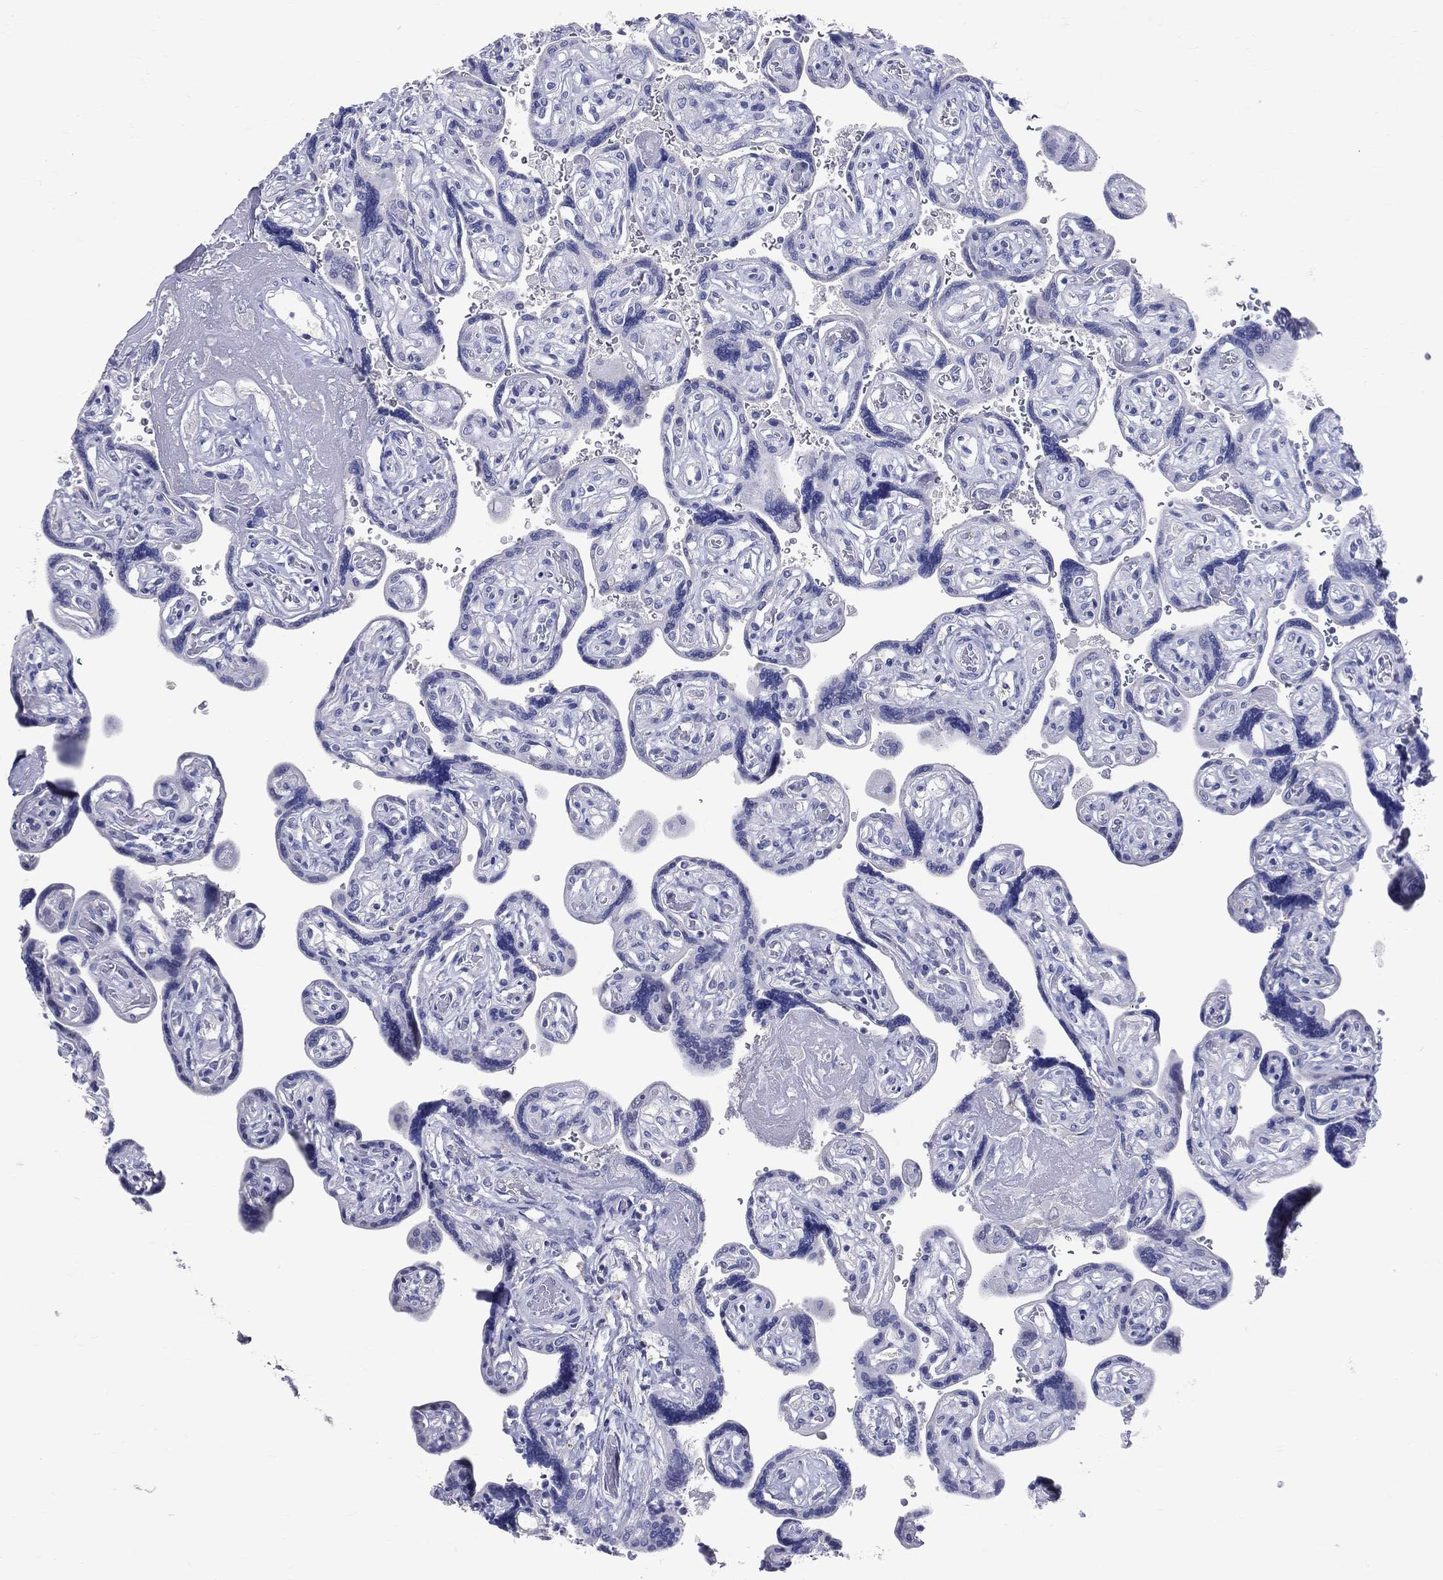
{"staining": {"intensity": "negative", "quantity": "none", "location": "none"}, "tissue": "placenta", "cell_type": "Decidual cells", "image_type": "normal", "snomed": [{"axis": "morphology", "description": "Normal tissue, NOS"}, {"axis": "topography", "description": "Placenta"}], "caption": "Immunohistochemical staining of unremarkable placenta shows no significant positivity in decidual cells. (DAB IHC visualized using brightfield microscopy, high magnification).", "gene": "LAT", "patient": {"sex": "female", "age": 32}}